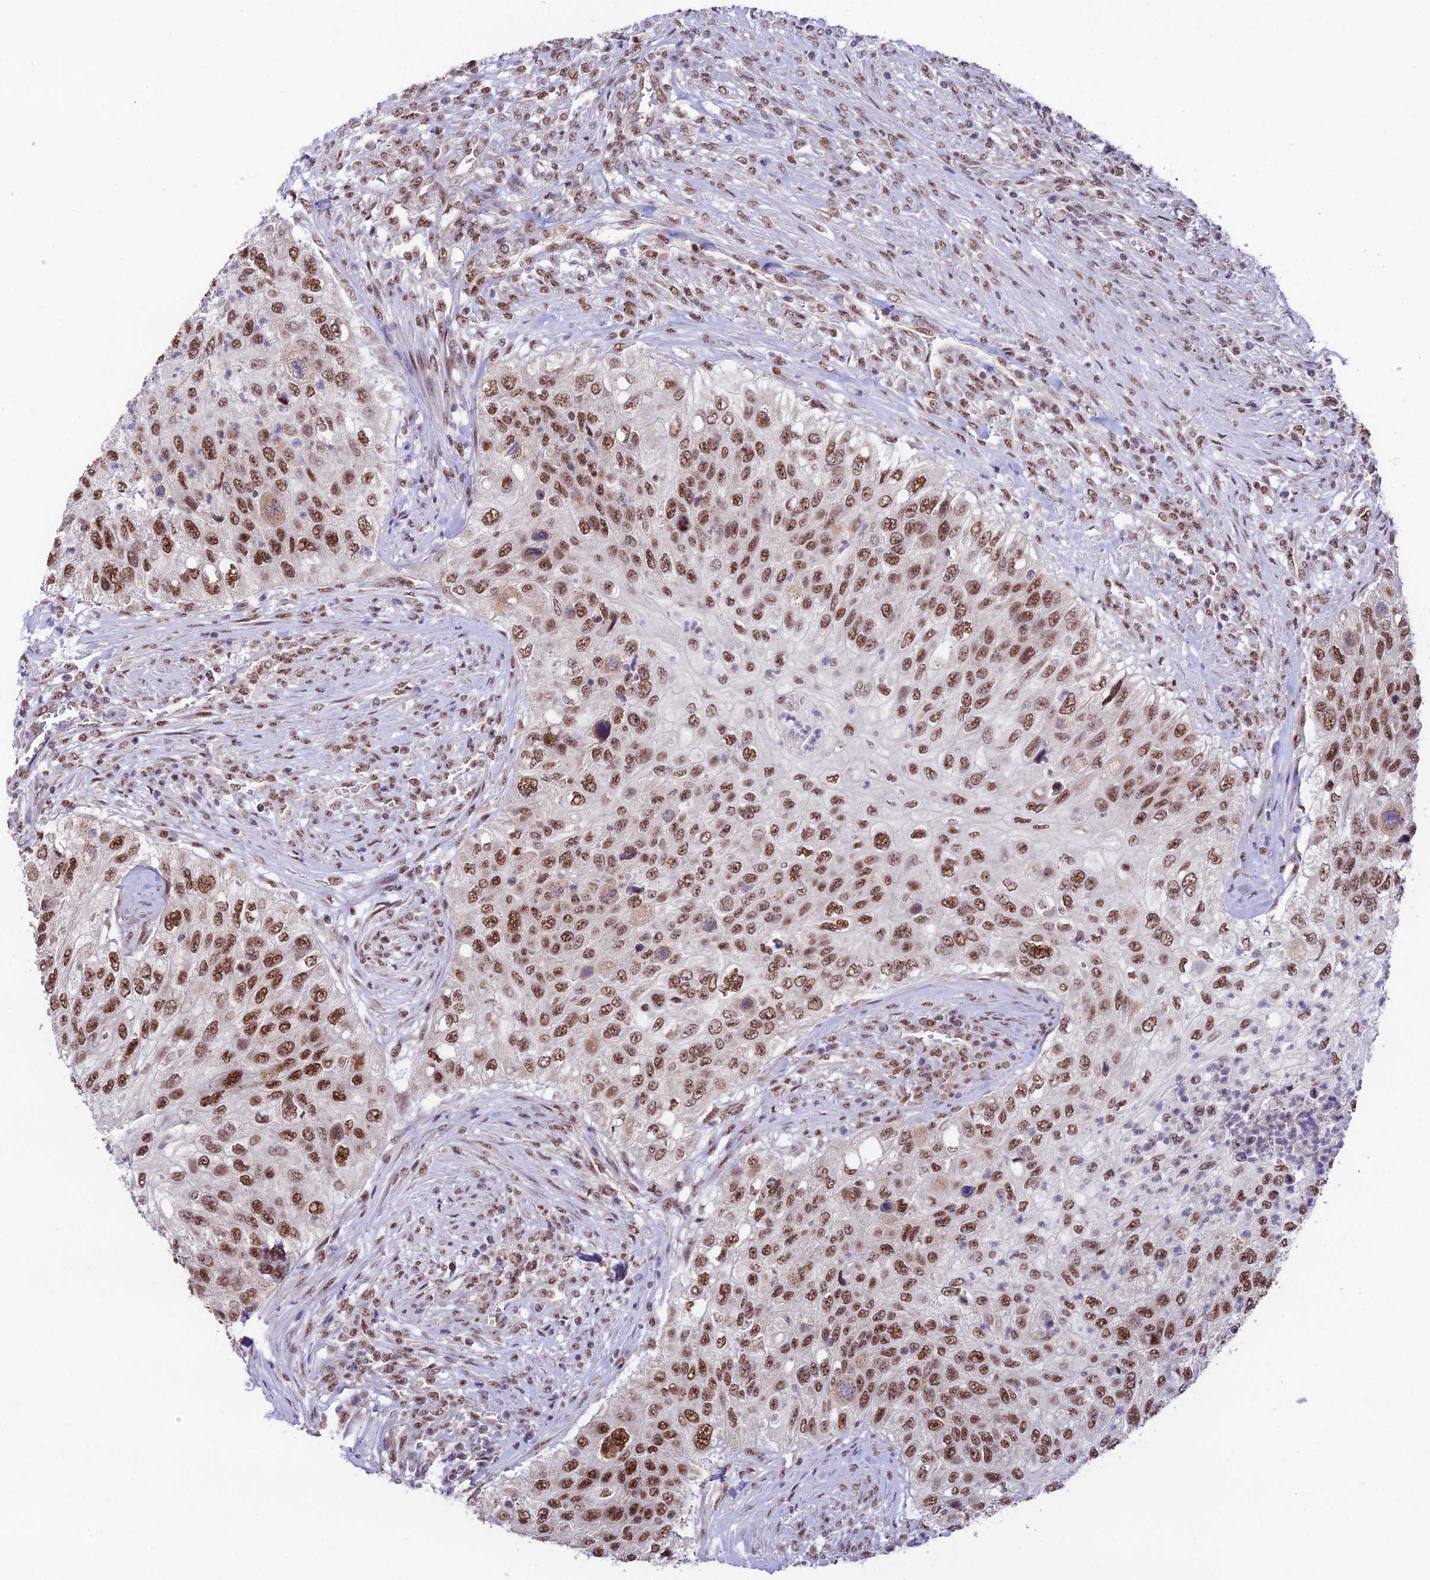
{"staining": {"intensity": "moderate", "quantity": ">75%", "location": "nuclear"}, "tissue": "urothelial cancer", "cell_type": "Tumor cells", "image_type": "cancer", "snomed": [{"axis": "morphology", "description": "Urothelial carcinoma, High grade"}, {"axis": "topography", "description": "Urinary bladder"}], "caption": "Protein expression analysis of urothelial carcinoma (high-grade) displays moderate nuclear expression in about >75% of tumor cells. (brown staining indicates protein expression, while blue staining denotes nuclei).", "gene": "THOC7", "patient": {"sex": "female", "age": 60}}